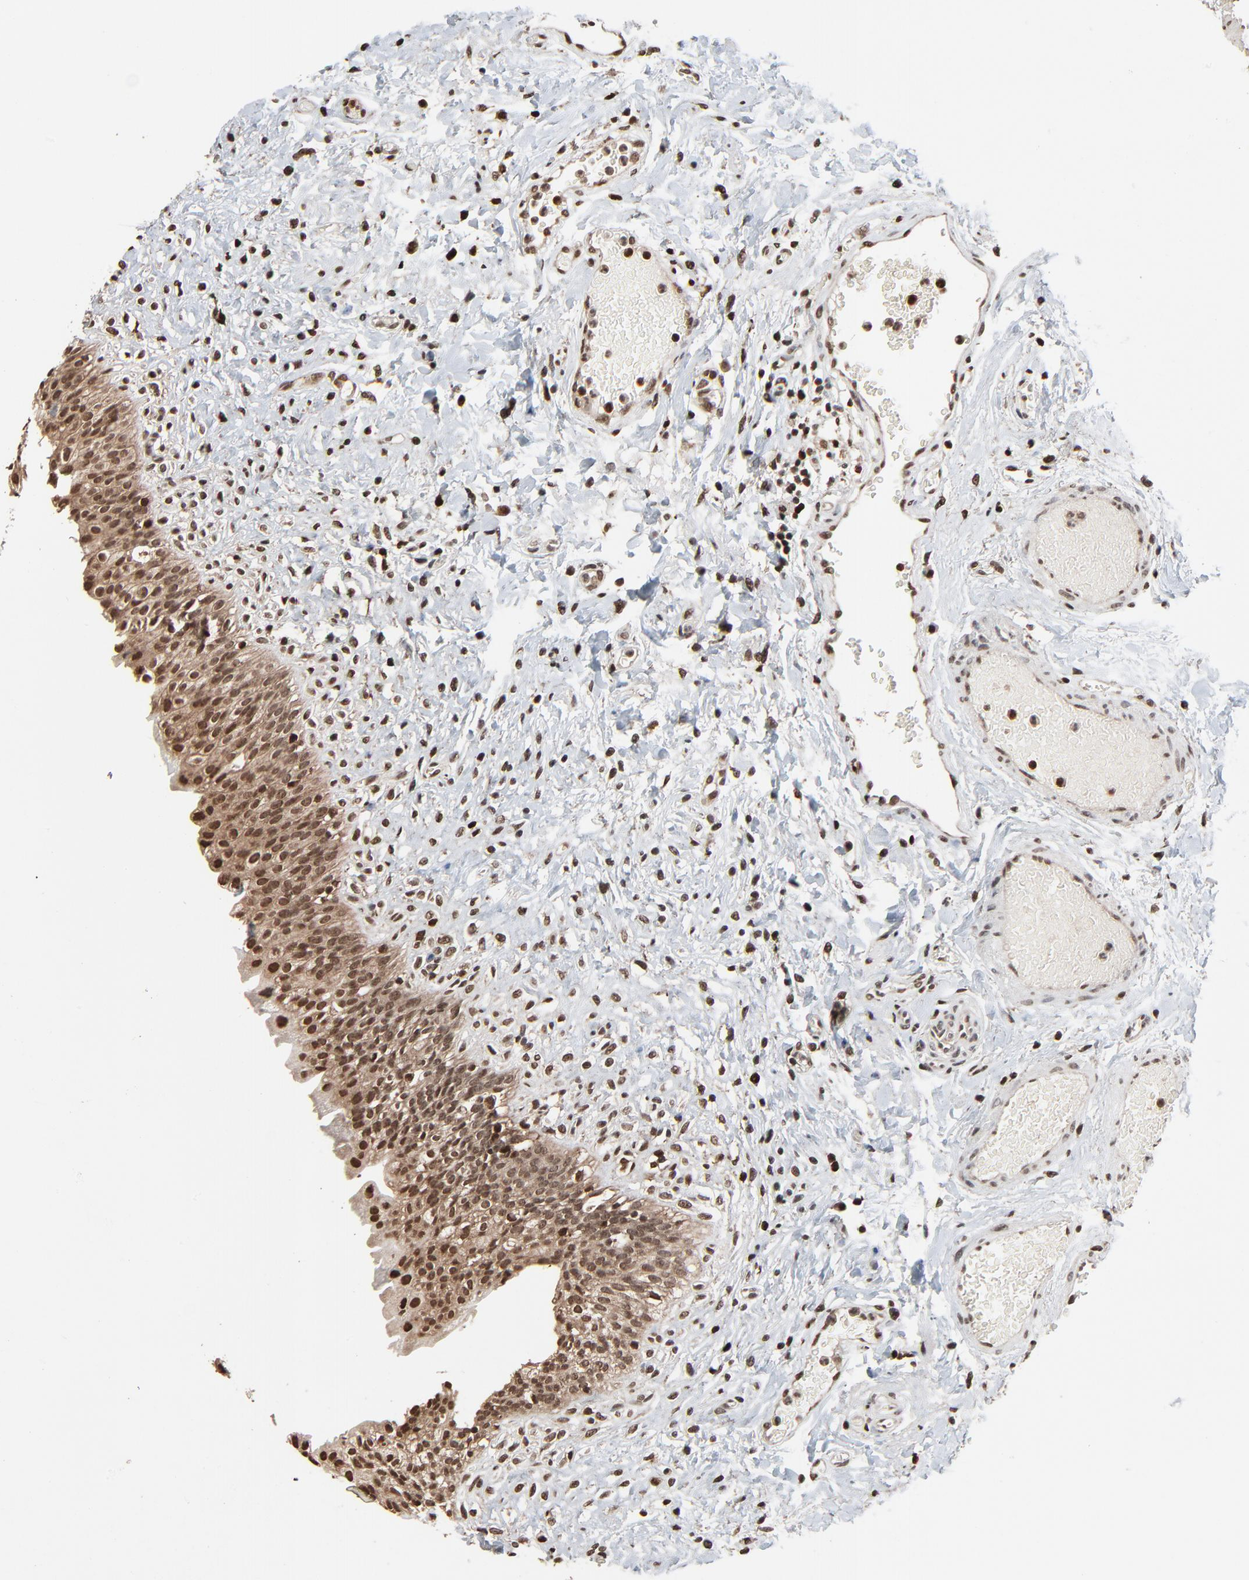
{"staining": {"intensity": "strong", "quantity": ">75%", "location": "cytoplasmic/membranous,nuclear"}, "tissue": "urinary bladder", "cell_type": "Urothelial cells", "image_type": "normal", "snomed": [{"axis": "morphology", "description": "Normal tissue, NOS"}, {"axis": "topography", "description": "Urinary bladder"}], "caption": "Strong cytoplasmic/membranous,nuclear positivity for a protein is present in approximately >75% of urothelial cells of unremarkable urinary bladder using immunohistochemistry (IHC).", "gene": "RPS6KA3", "patient": {"sex": "female", "age": 80}}